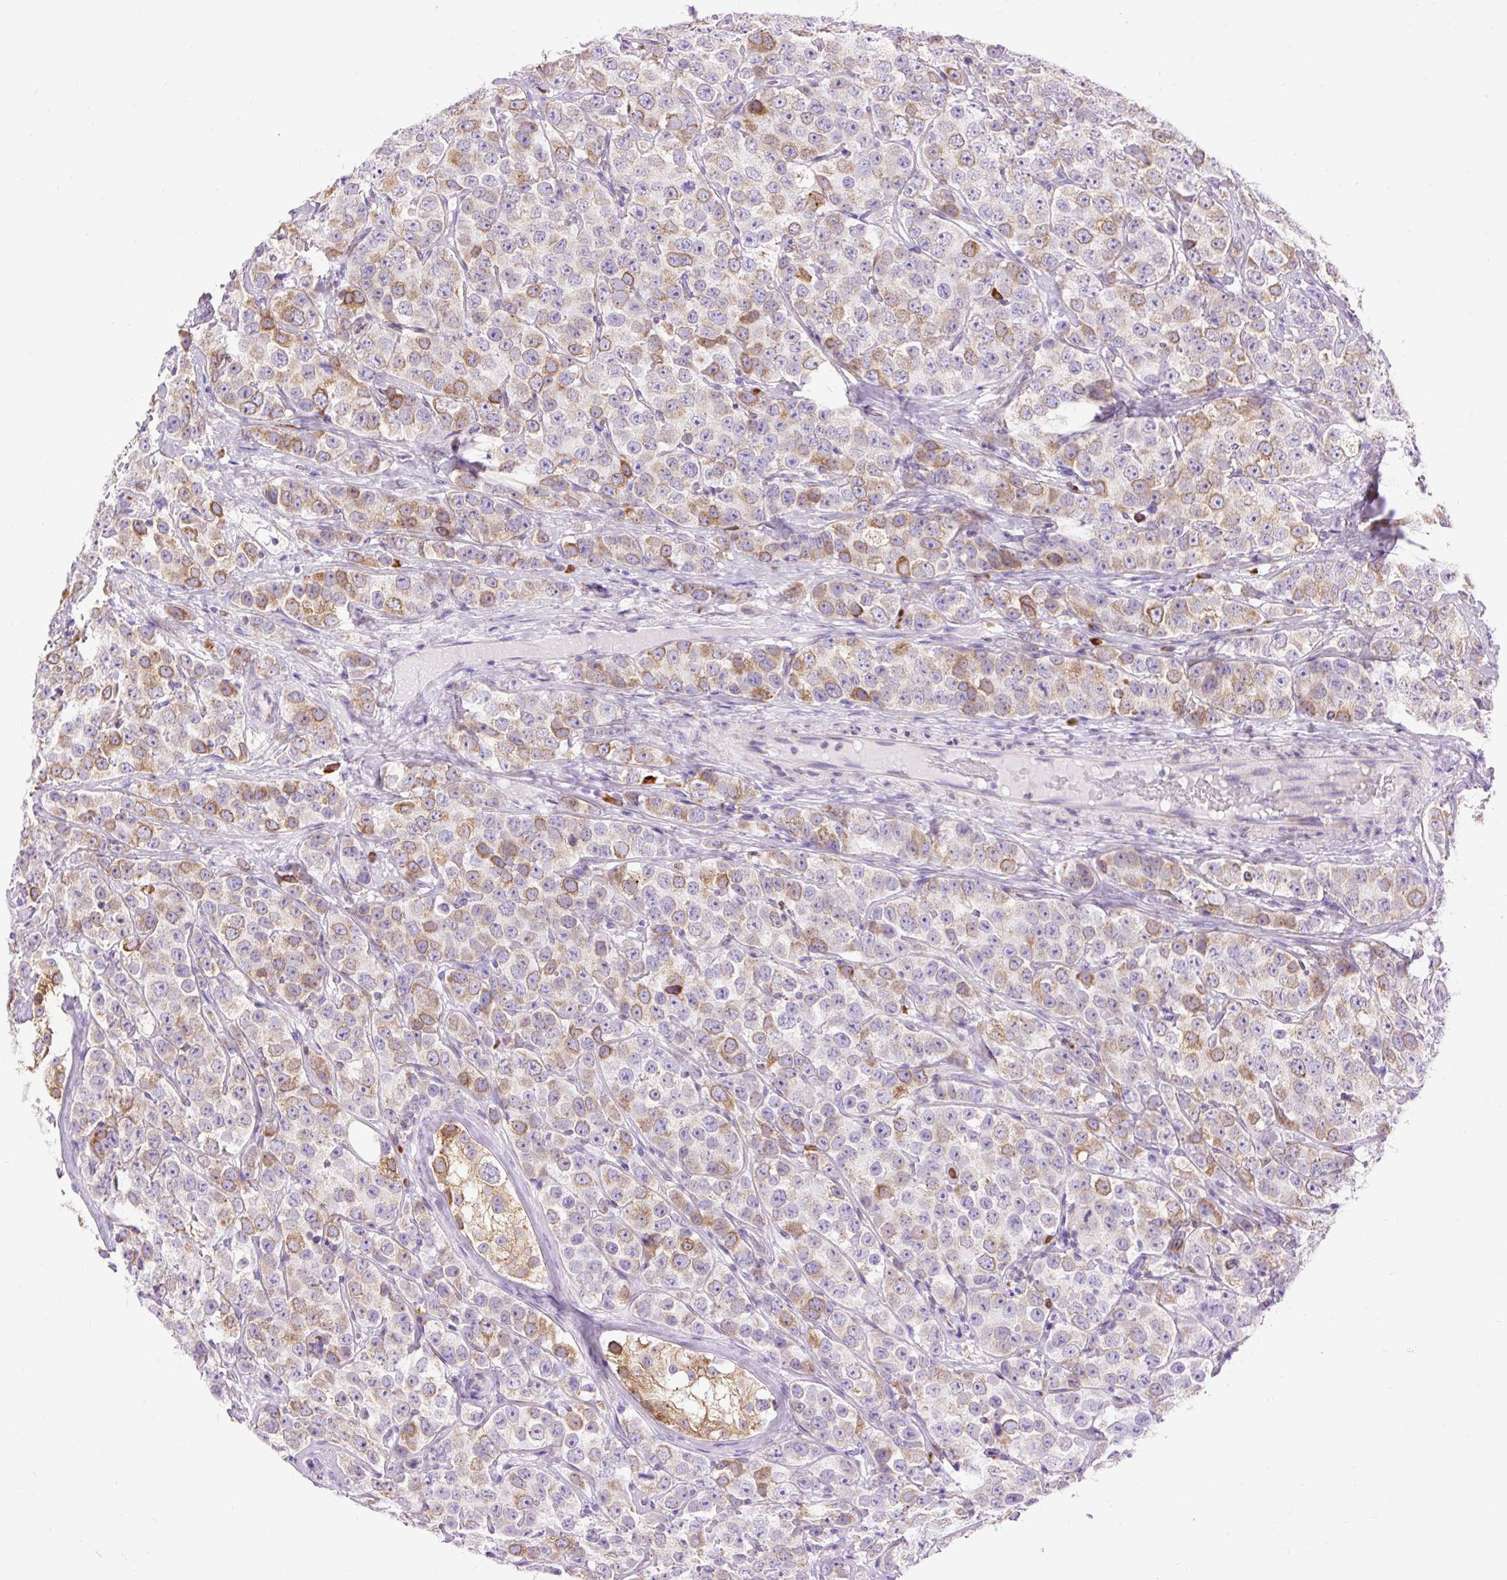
{"staining": {"intensity": "moderate", "quantity": "25%-75%", "location": "cytoplasmic/membranous"}, "tissue": "testis cancer", "cell_type": "Tumor cells", "image_type": "cancer", "snomed": [{"axis": "morphology", "description": "Seminoma, NOS"}, {"axis": "topography", "description": "Testis"}], "caption": "Protein staining of testis cancer tissue exhibits moderate cytoplasmic/membranous positivity in approximately 25%-75% of tumor cells.", "gene": "DDOST", "patient": {"sex": "male", "age": 28}}